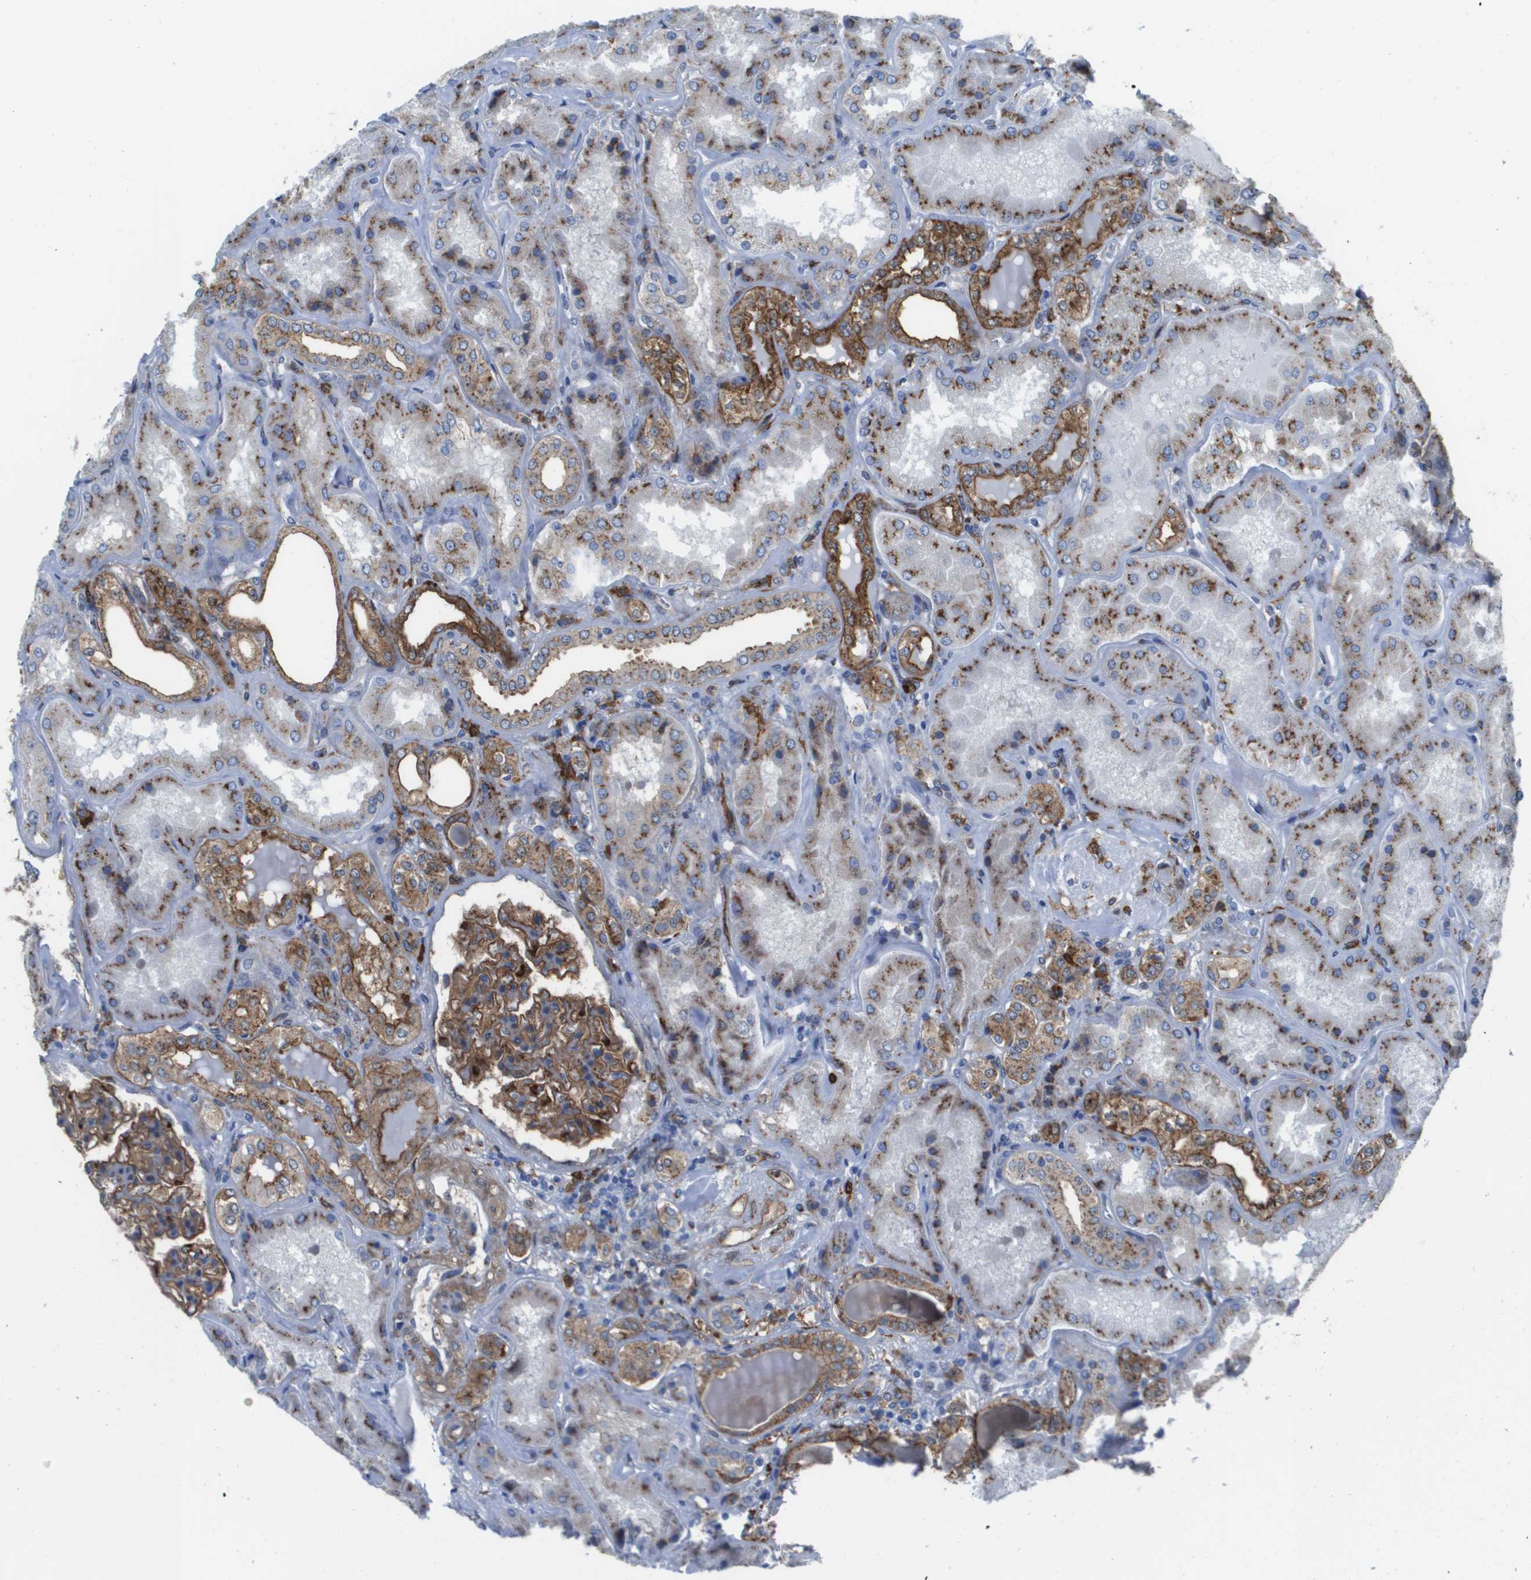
{"staining": {"intensity": "moderate", "quantity": ">75%", "location": "cytoplasmic/membranous"}, "tissue": "kidney", "cell_type": "Cells in glomeruli", "image_type": "normal", "snomed": [{"axis": "morphology", "description": "Normal tissue, NOS"}, {"axis": "topography", "description": "Kidney"}], "caption": "Kidney stained for a protein demonstrates moderate cytoplasmic/membranous positivity in cells in glomeruli.", "gene": "SLC37A2", "patient": {"sex": "female", "age": 56}}